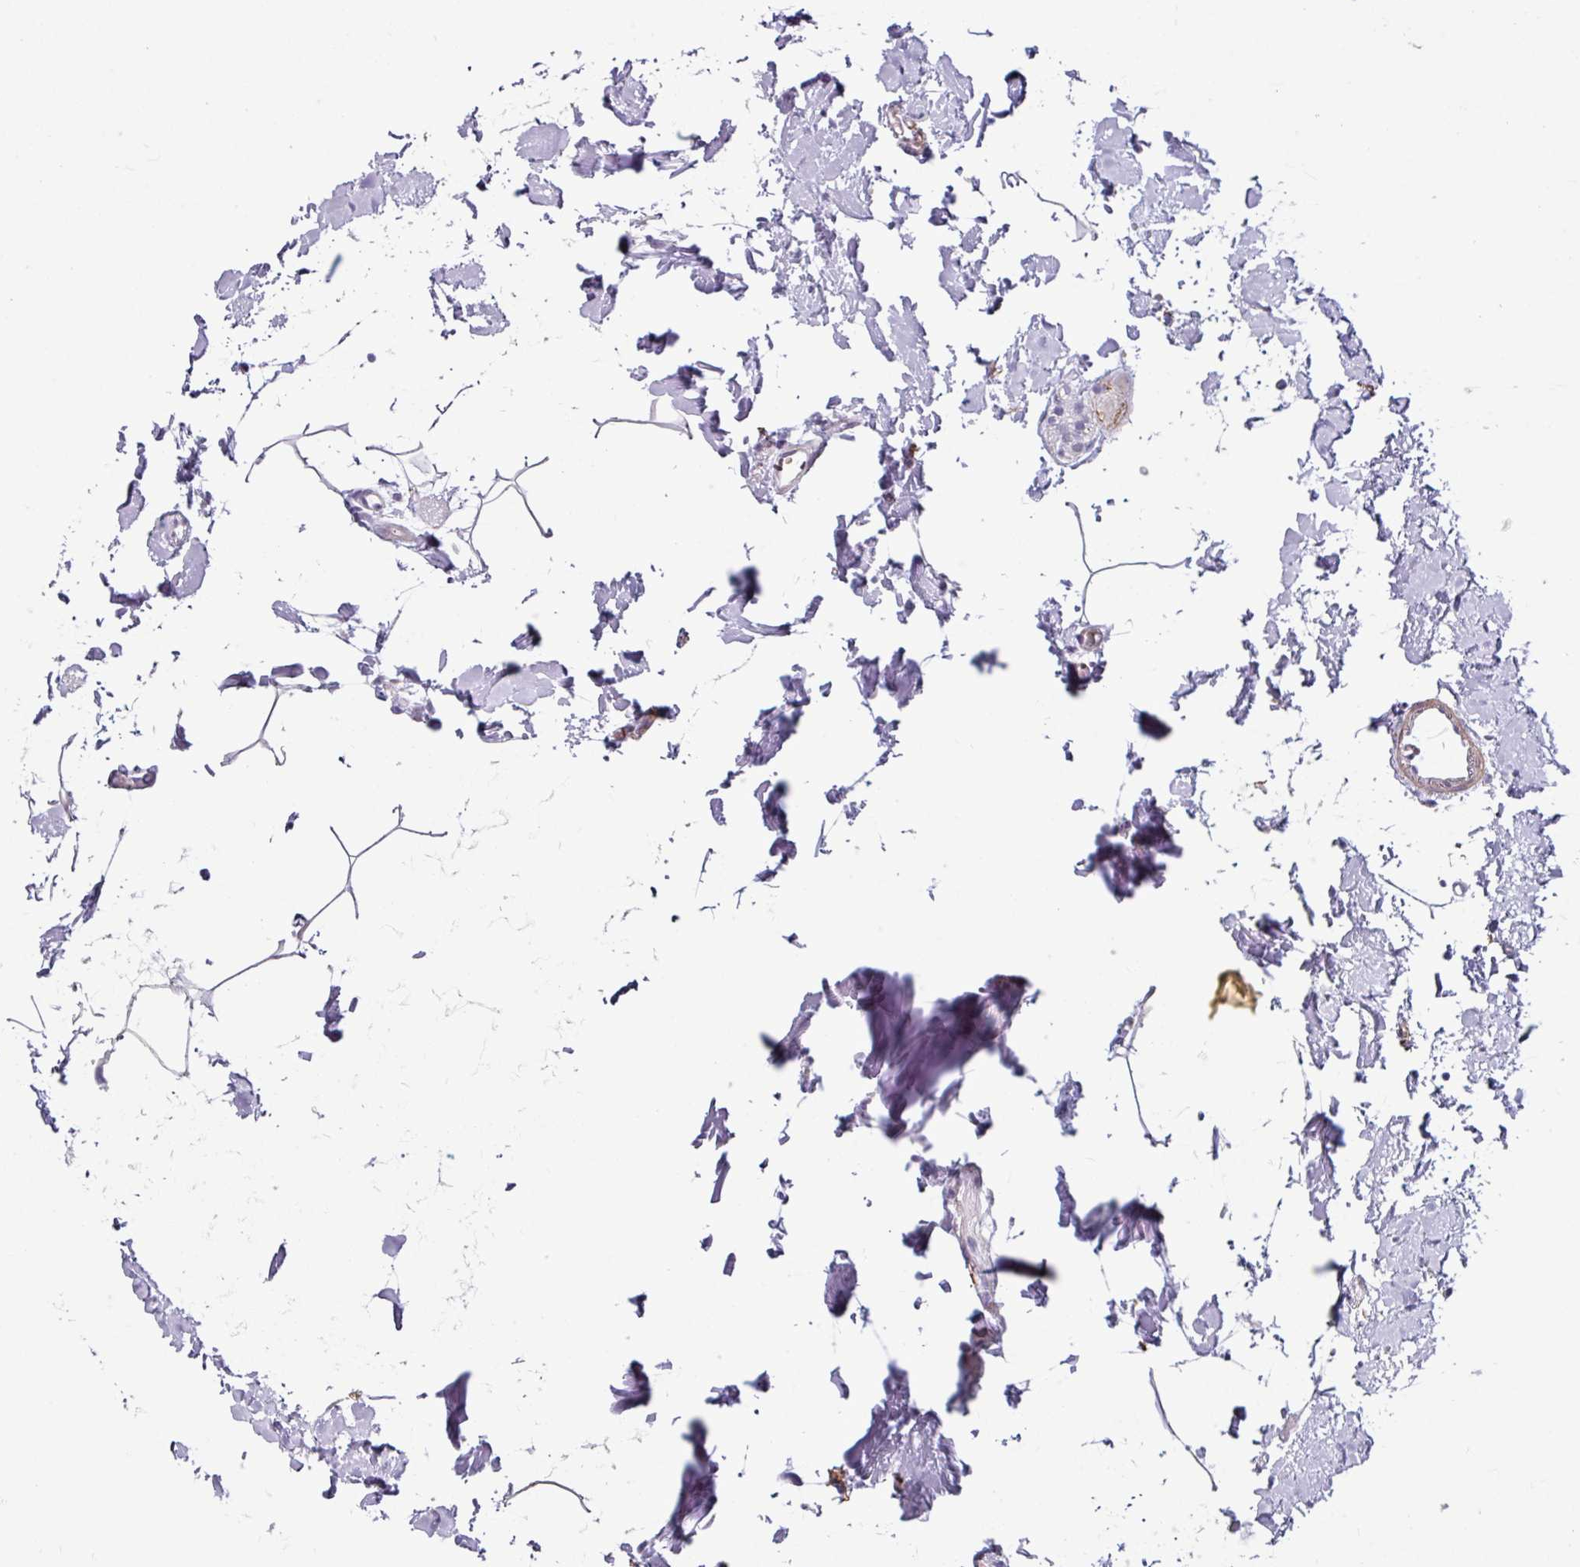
{"staining": {"intensity": "negative", "quantity": "none", "location": "none"}, "tissue": "colon", "cell_type": "Endothelial cells", "image_type": "normal", "snomed": [{"axis": "morphology", "description": "Normal tissue, NOS"}, {"axis": "topography", "description": "Colon"}], "caption": "Protein analysis of unremarkable colon demonstrates no significant expression in endothelial cells. The staining is performed using DAB (3,3'-diaminobenzidine) brown chromogen with nuclei counter-stained in using hematoxylin.", "gene": "OTX1", "patient": {"sex": "female", "age": 84}}